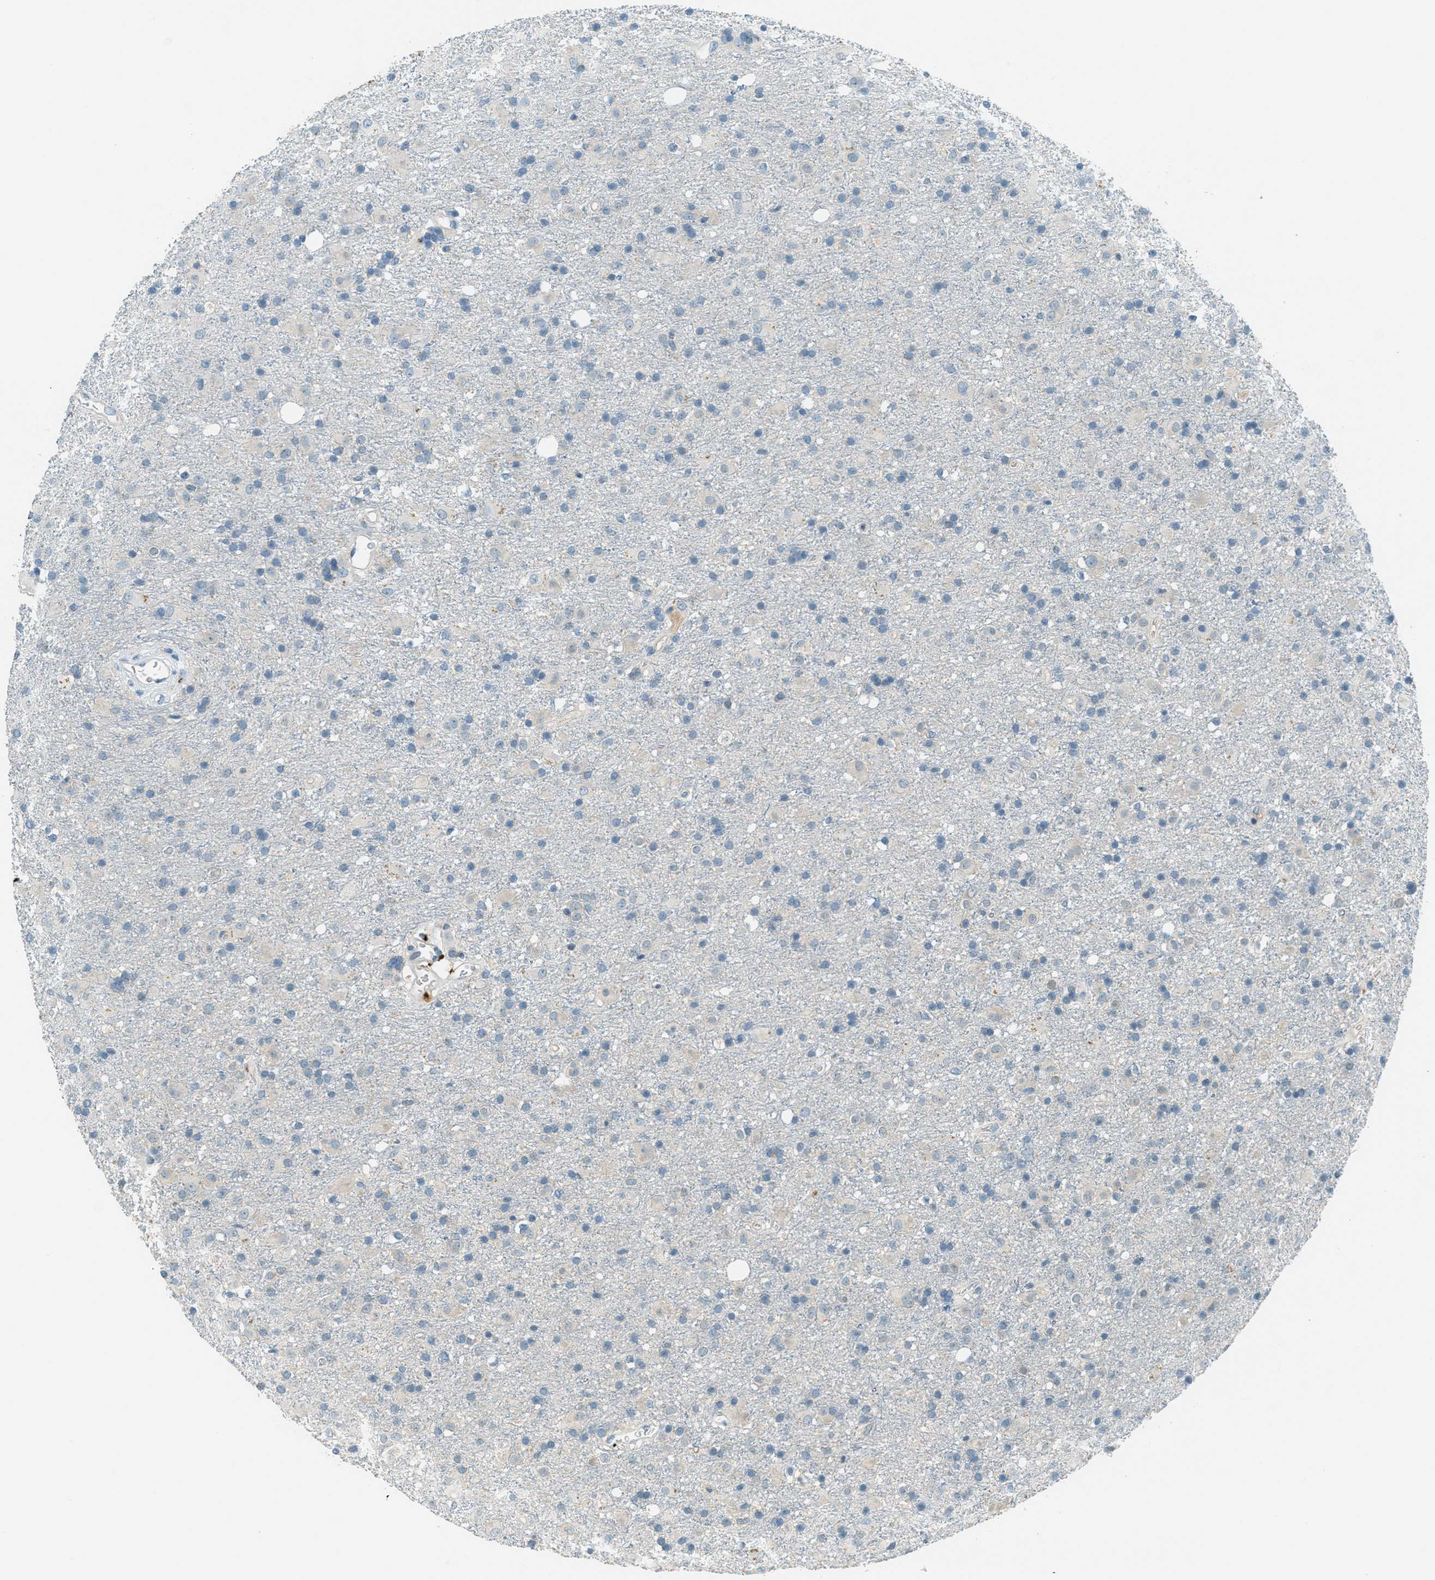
{"staining": {"intensity": "negative", "quantity": "none", "location": "none"}, "tissue": "glioma", "cell_type": "Tumor cells", "image_type": "cancer", "snomed": [{"axis": "morphology", "description": "Glioma, malignant, Low grade"}, {"axis": "topography", "description": "Brain"}], "caption": "Protein analysis of glioma exhibits no significant expression in tumor cells.", "gene": "MSLN", "patient": {"sex": "male", "age": 65}}